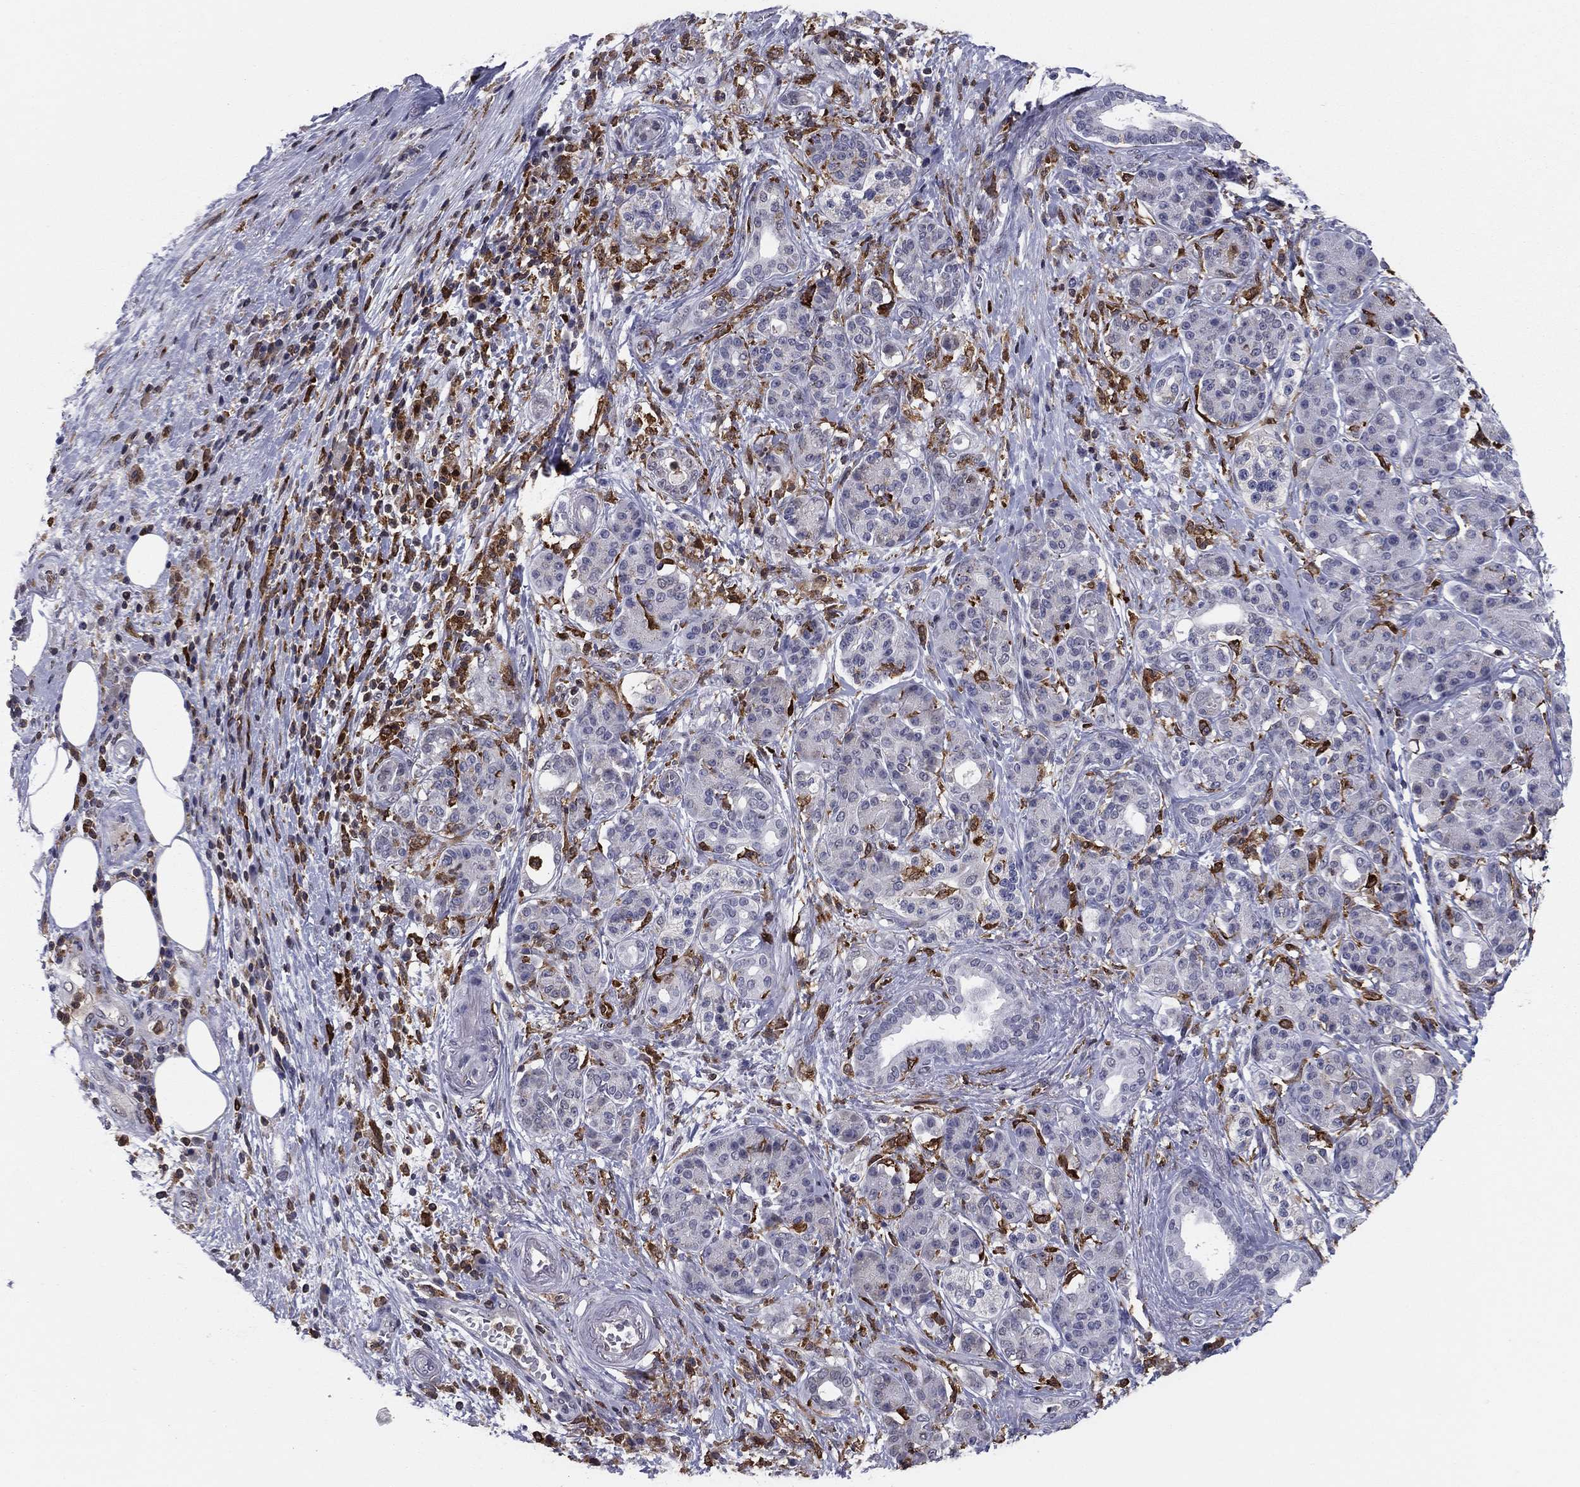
{"staining": {"intensity": "negative", "quantity": "none", "location": "none"}, "tissue": "pancreatic cancer", "cell_type": "Tumor cells", "image_type": "cancer", "snomed": [{"axis": "morphology", "description": "Adenocarcinoma, NOS"}, {"axis": "topography", "description": "Pancreas"}], "caption": "Immunohistochemistry (IHC) histopathology image of neoplastic tissue: human pancreatic cancer stained with DAB displays no significant protein expression in tumor cells. (DAB IHC visualized using brightfield microscopy, high magnification).", "gene": "PLCB2", "patient": {"sex": "female", "age": 73}}